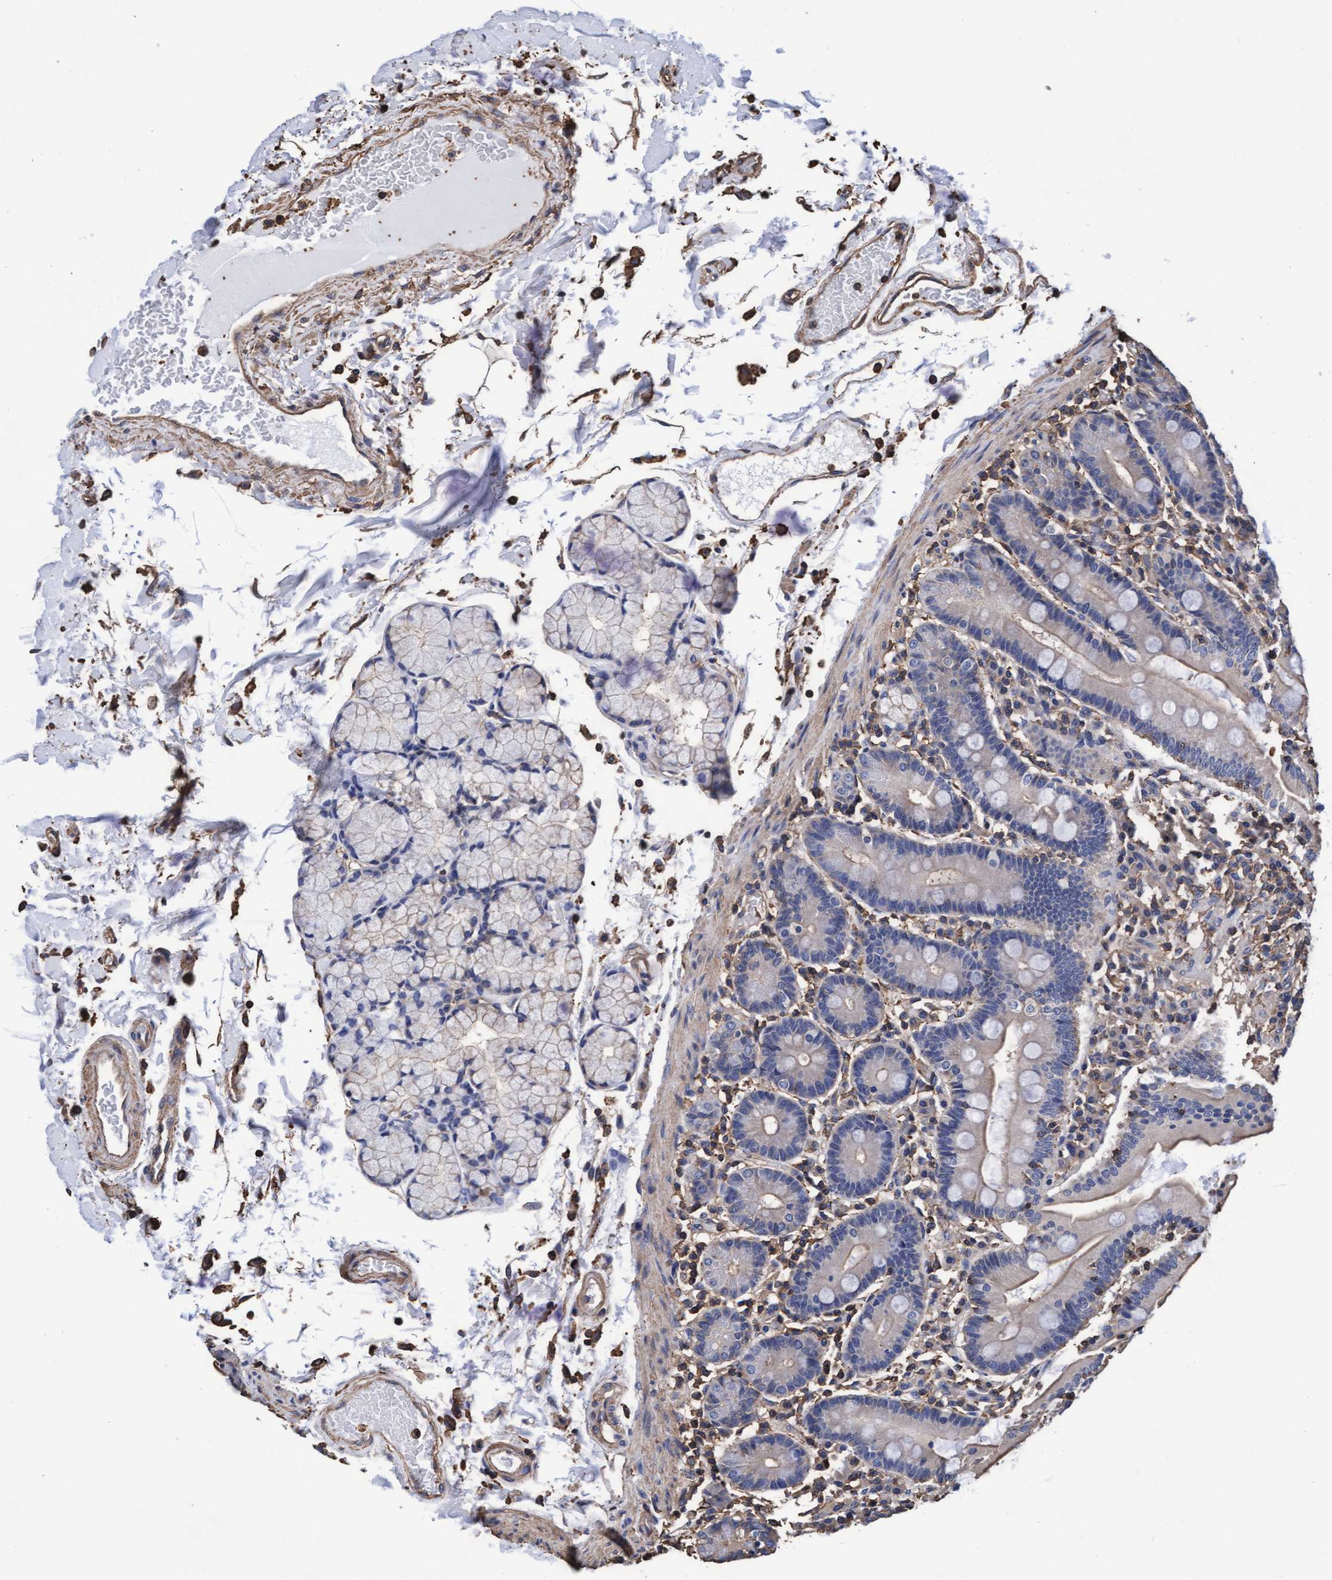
{"staining": {"intensity": "weak", "quantity": "25%-75%", "location": "cytoplasmic/membranous"}, "tissue": "duodenum", "cell_type": "Glandular cells", "image_type": "normal", "snomed": [{"axis": "morphology", "description": "Normal tissue, NOS"}, {"axis": "topography", "description": "Small intestine, NOS"}], "caption": "A low amount of weak cytoplasmic/membranous positivity is present in approximately 25%-75% of glandular cells in unremarkable duodenum. Immunohistochemistry stains the protein in brown and the nuclei are stained blue.", "gene": "GRHPR", "patient": {"sex": "female", "age": 71}}